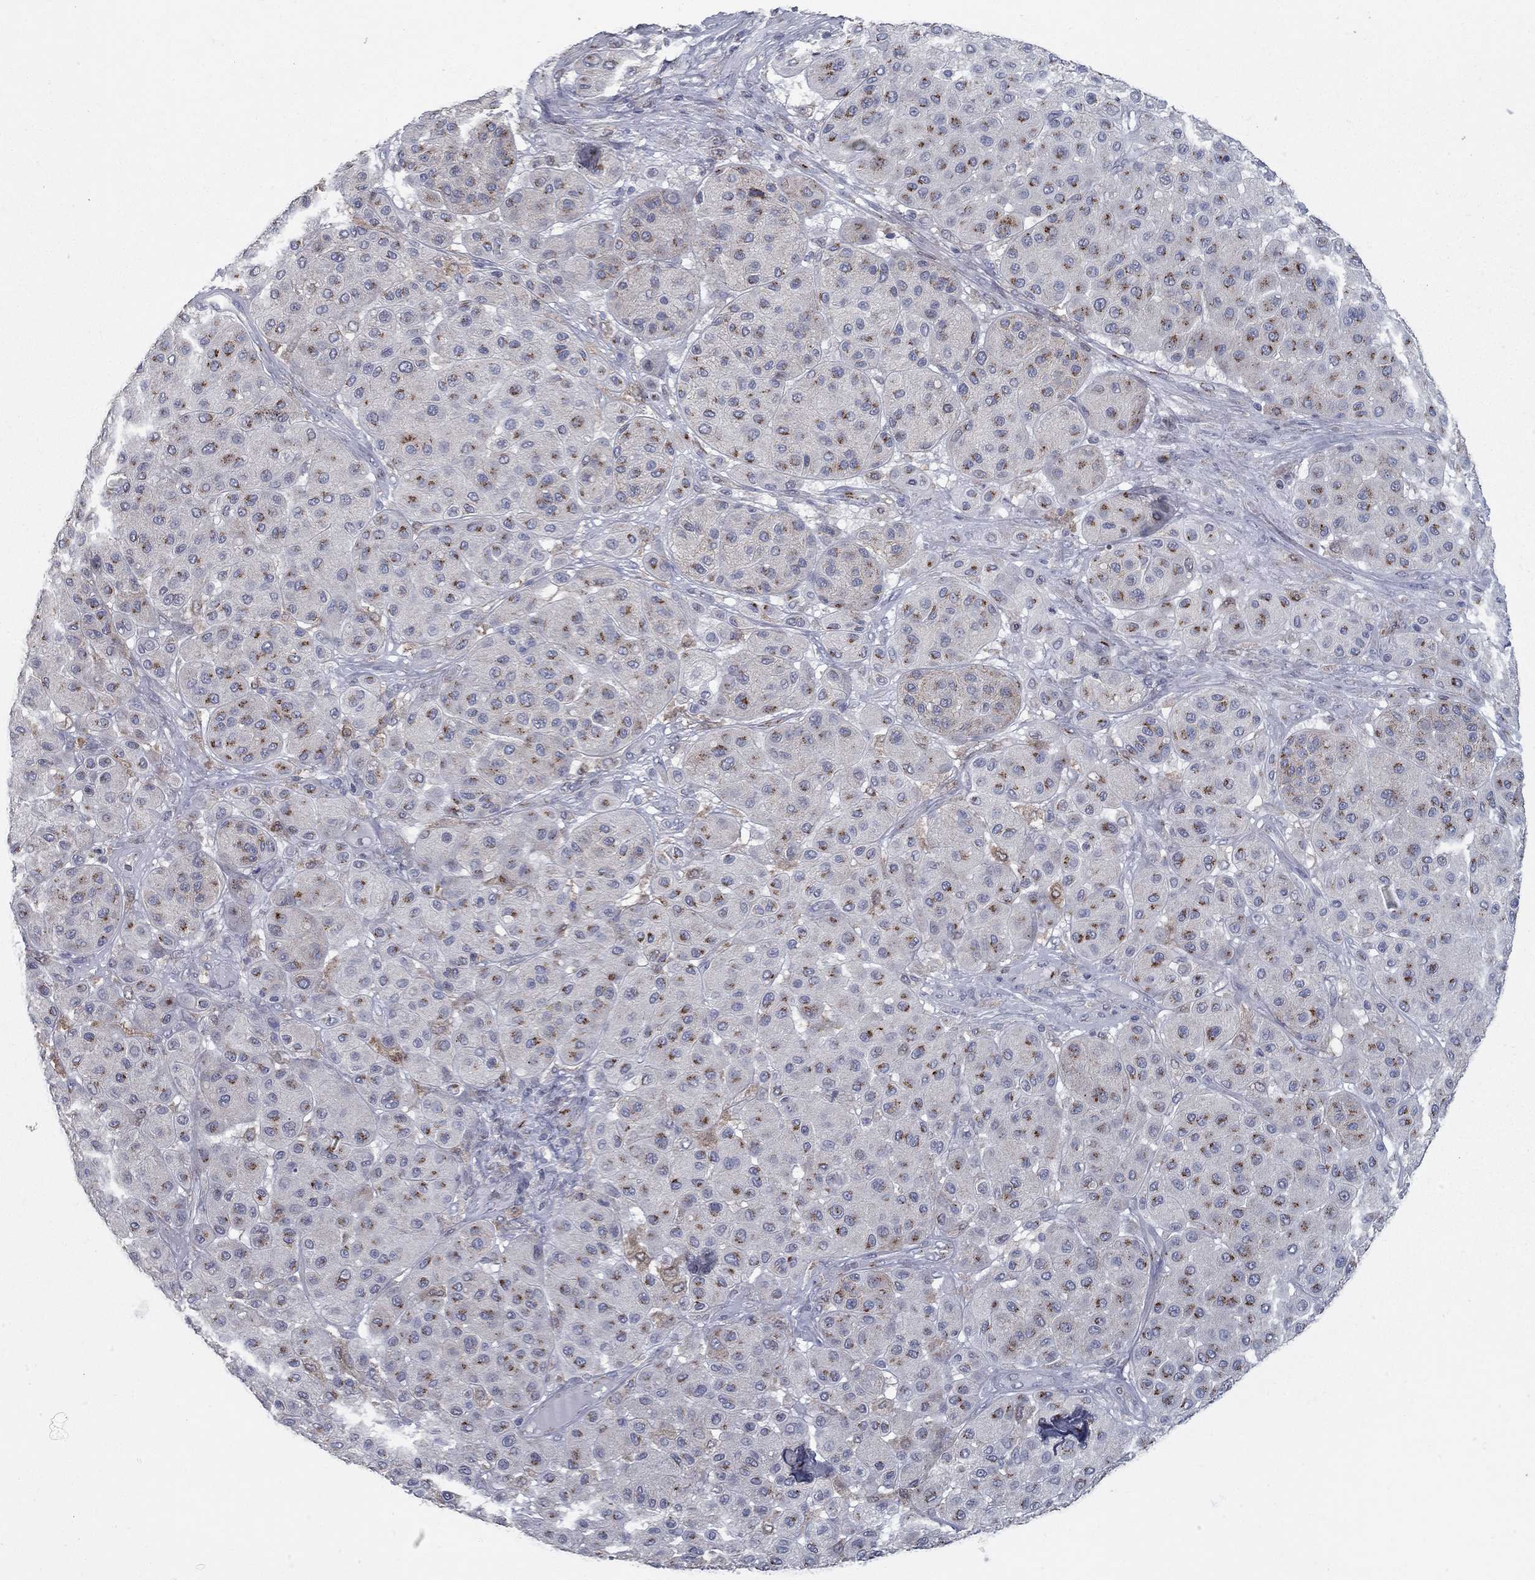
{"staining": {"intensity": "strong", "quantity": ">75%", "location": "cytoplasmic/membranous"}, "tissue": "melanoma", "cell_type": "Tumor cells", "image_type": "cancer", "snomed": [{"axis": "morphology", "description": "Malignant melanoma, Metastatic site"}, {"axis": "topography", "description": "Smooth muscle"}], "caption": "Protein analysis of melanoma tissue displays strong cytoplasmic/membranous expression in about >75% of tumor cells.", "gene": "KIAA0319L", "patient": {"sex": "male", "age": 41}}